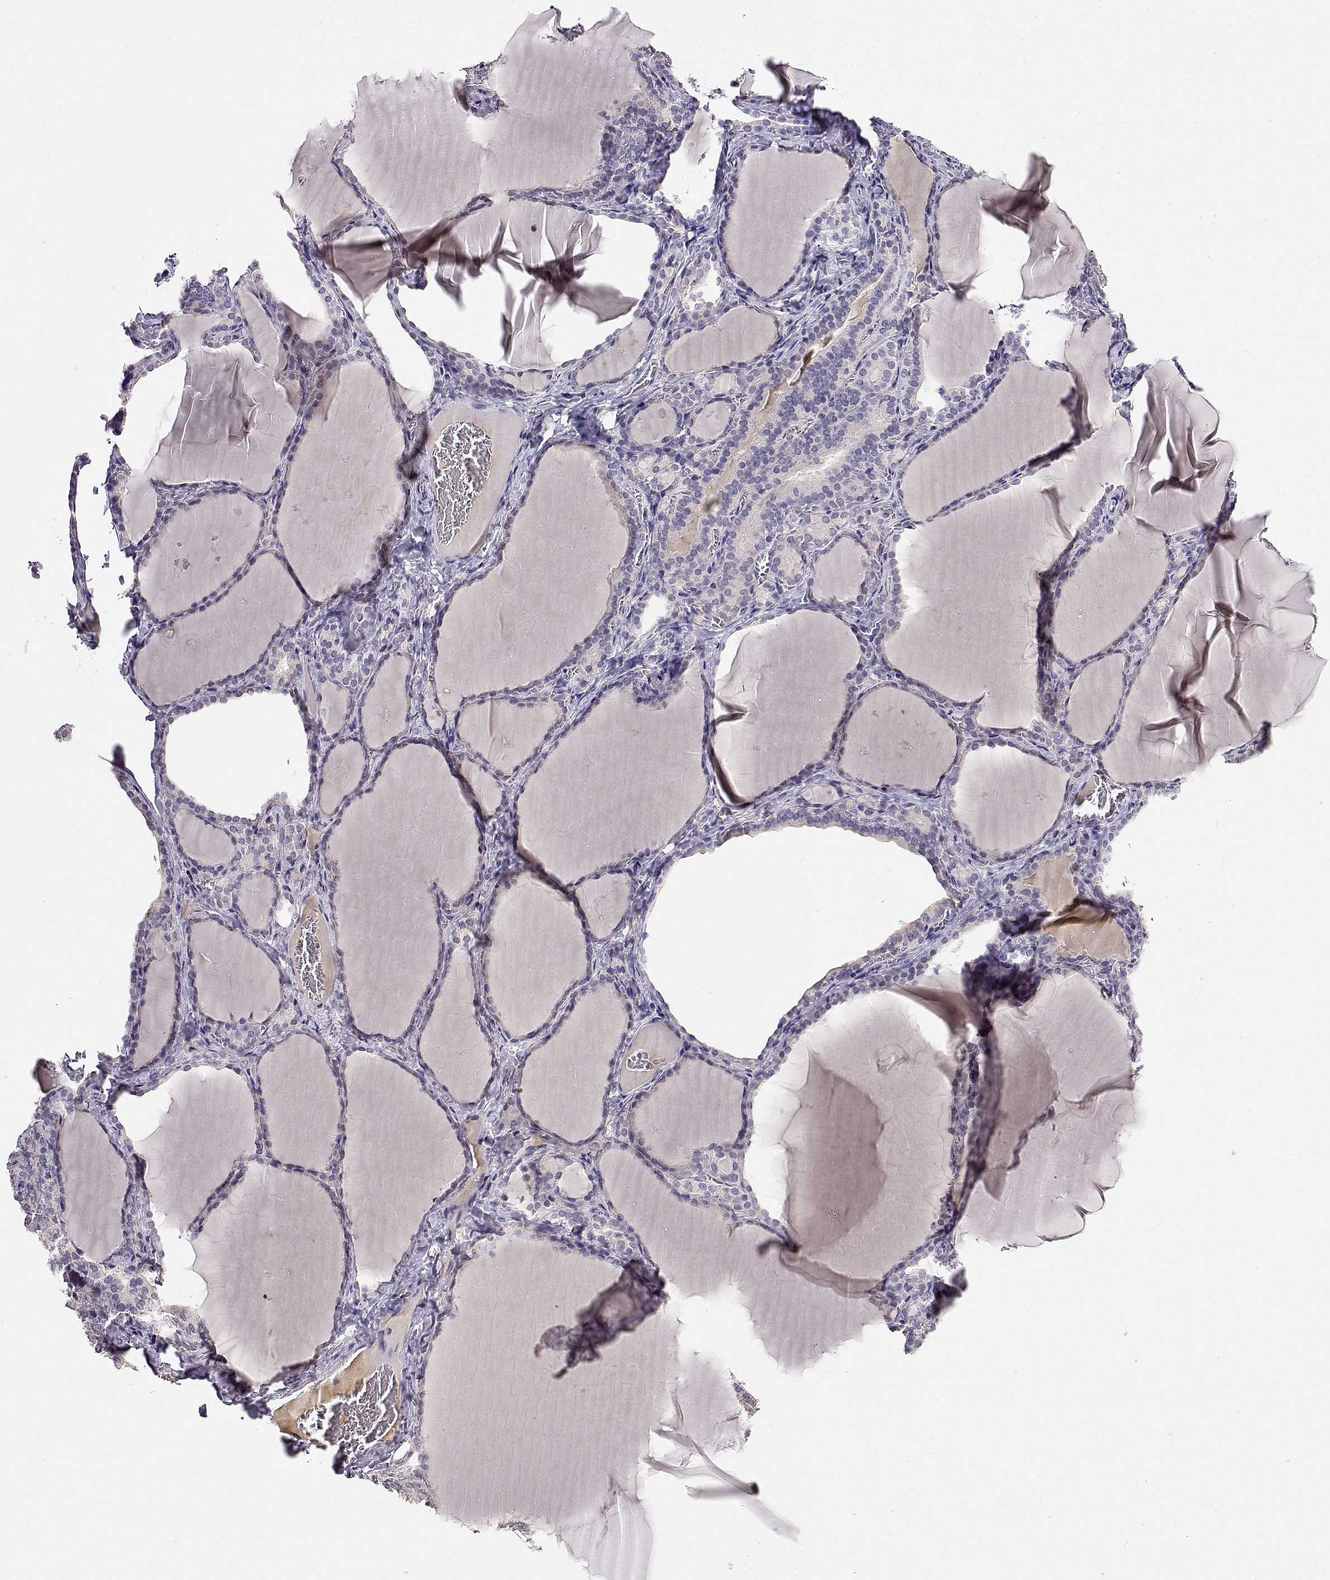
{"staining": {"intensity": "negative", "quantity": "none", "location": "none"}, "tissue": "thyroid gland", "cell_type": "Glandular cells", "image_type": "normal", "snomed": [{"axis": "morphology", "description": "Normal tissue, NOS"}, {"axis": "morphology", "description": "Hyperplasia, NOS"}, {"axis": "topography", "description": "Thyroid gland"}], "caption": "Histopathology image shows no significant protein expression in glandular cells of normal thyroid gland.", "gene": "TACR1", "patient": {"sex": "female", "age": 27}}